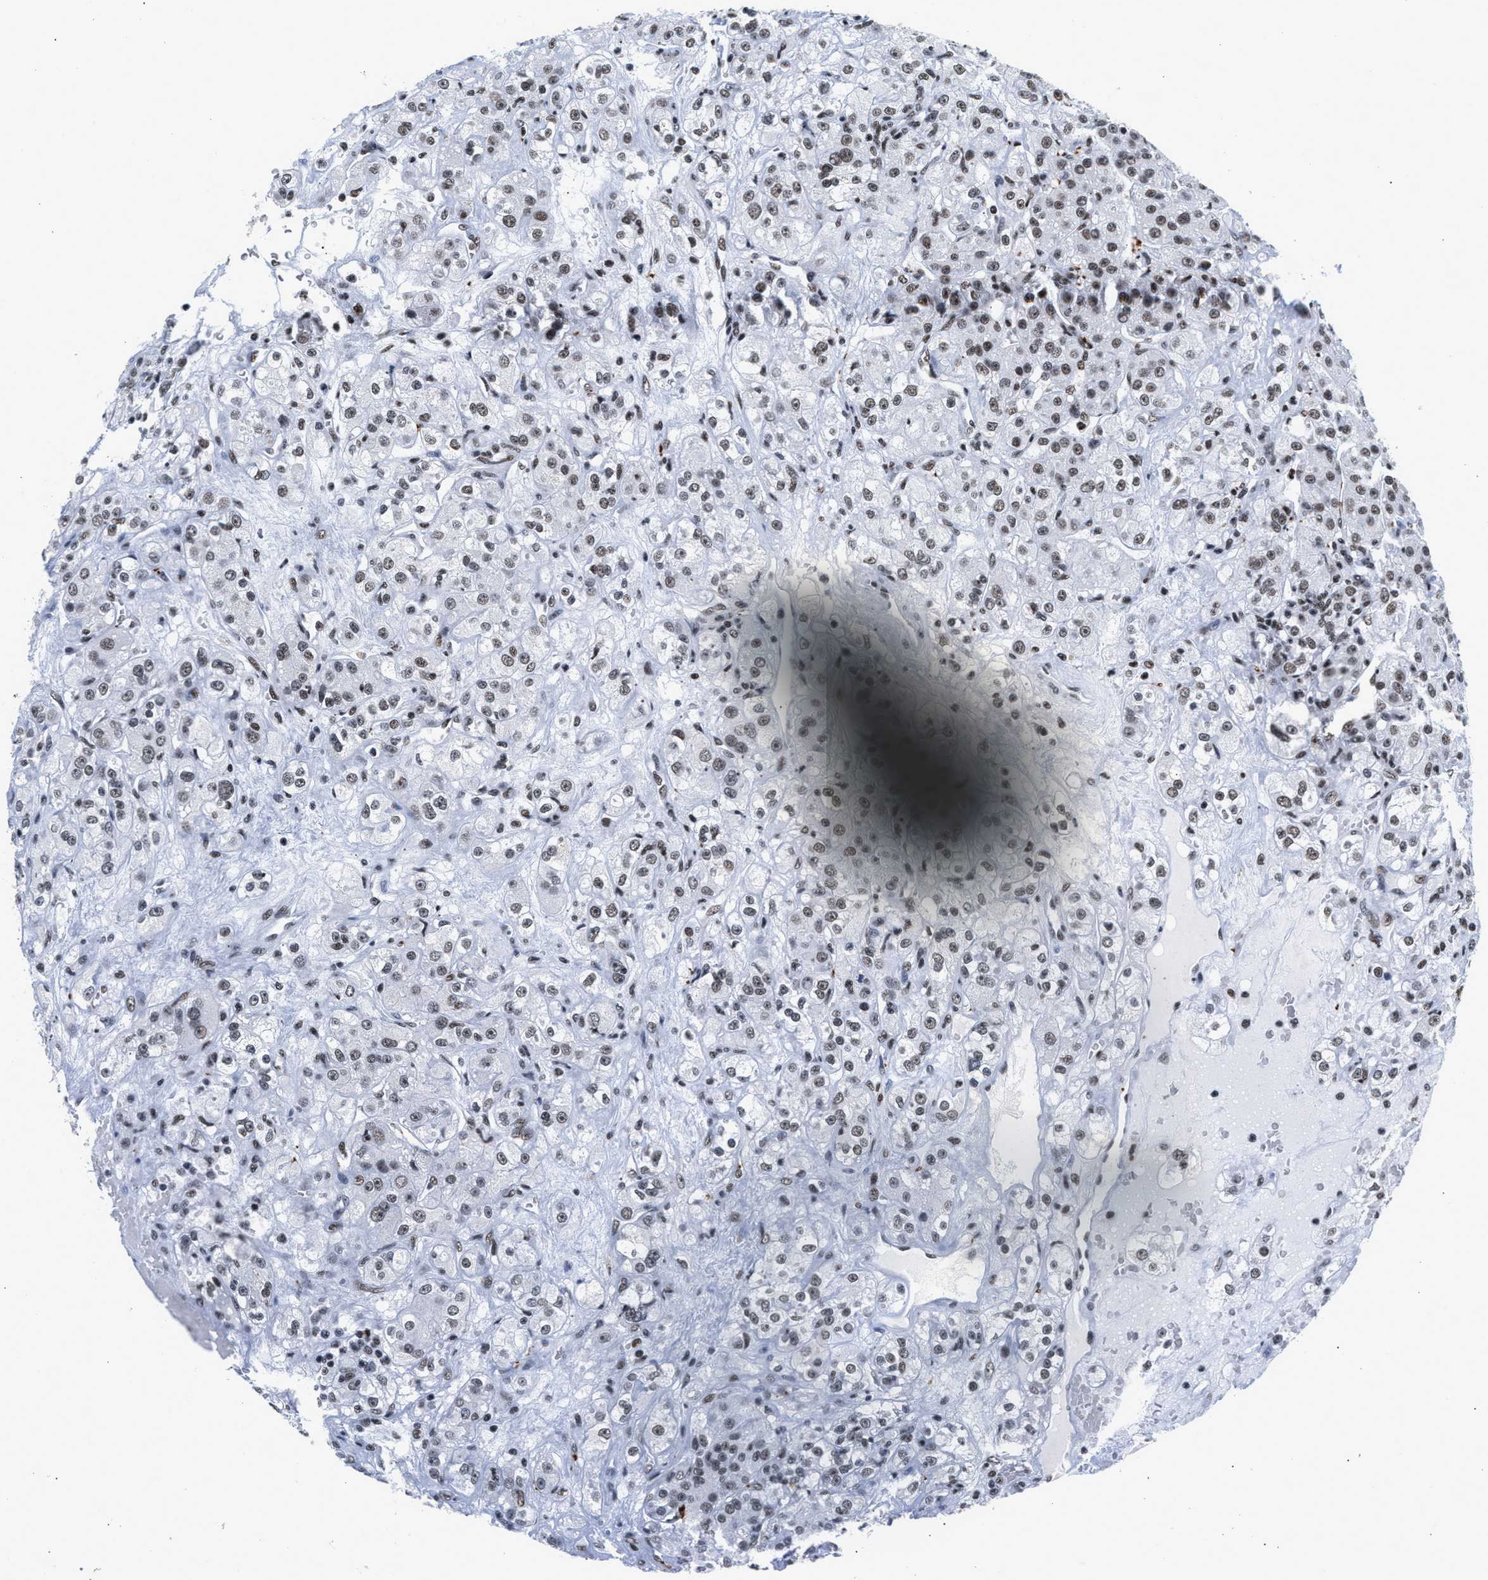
{"staining": {"intensity": "weak", "quantity": "25%-75%", "location": "nuclear"}, "tissue": "renal cancer", "cell_type": "Tumor cells", "image_type": "cancer", "snomed": [{"axis": "morphology", "description": "Normal tissue, NOS"}, {"axis": "morphology", "description": "Adenocarcinoma, NOS"}, {"axis": "topography", "description": "Kidney"}], "caption": "Immunohistochemical staining of renal adenocarcinoma demonstrates low levels of weak nuclear expression in about 25%-75% of tumor cells. The protein of interest is stained brown, and the nuclei are stained in blue (DAB (3,3'-diaminobenzidine) IHC with brightfield microscopy, high magnification).", "gene": "RAD21", "patient": {"sex": "male", "age": 61}}